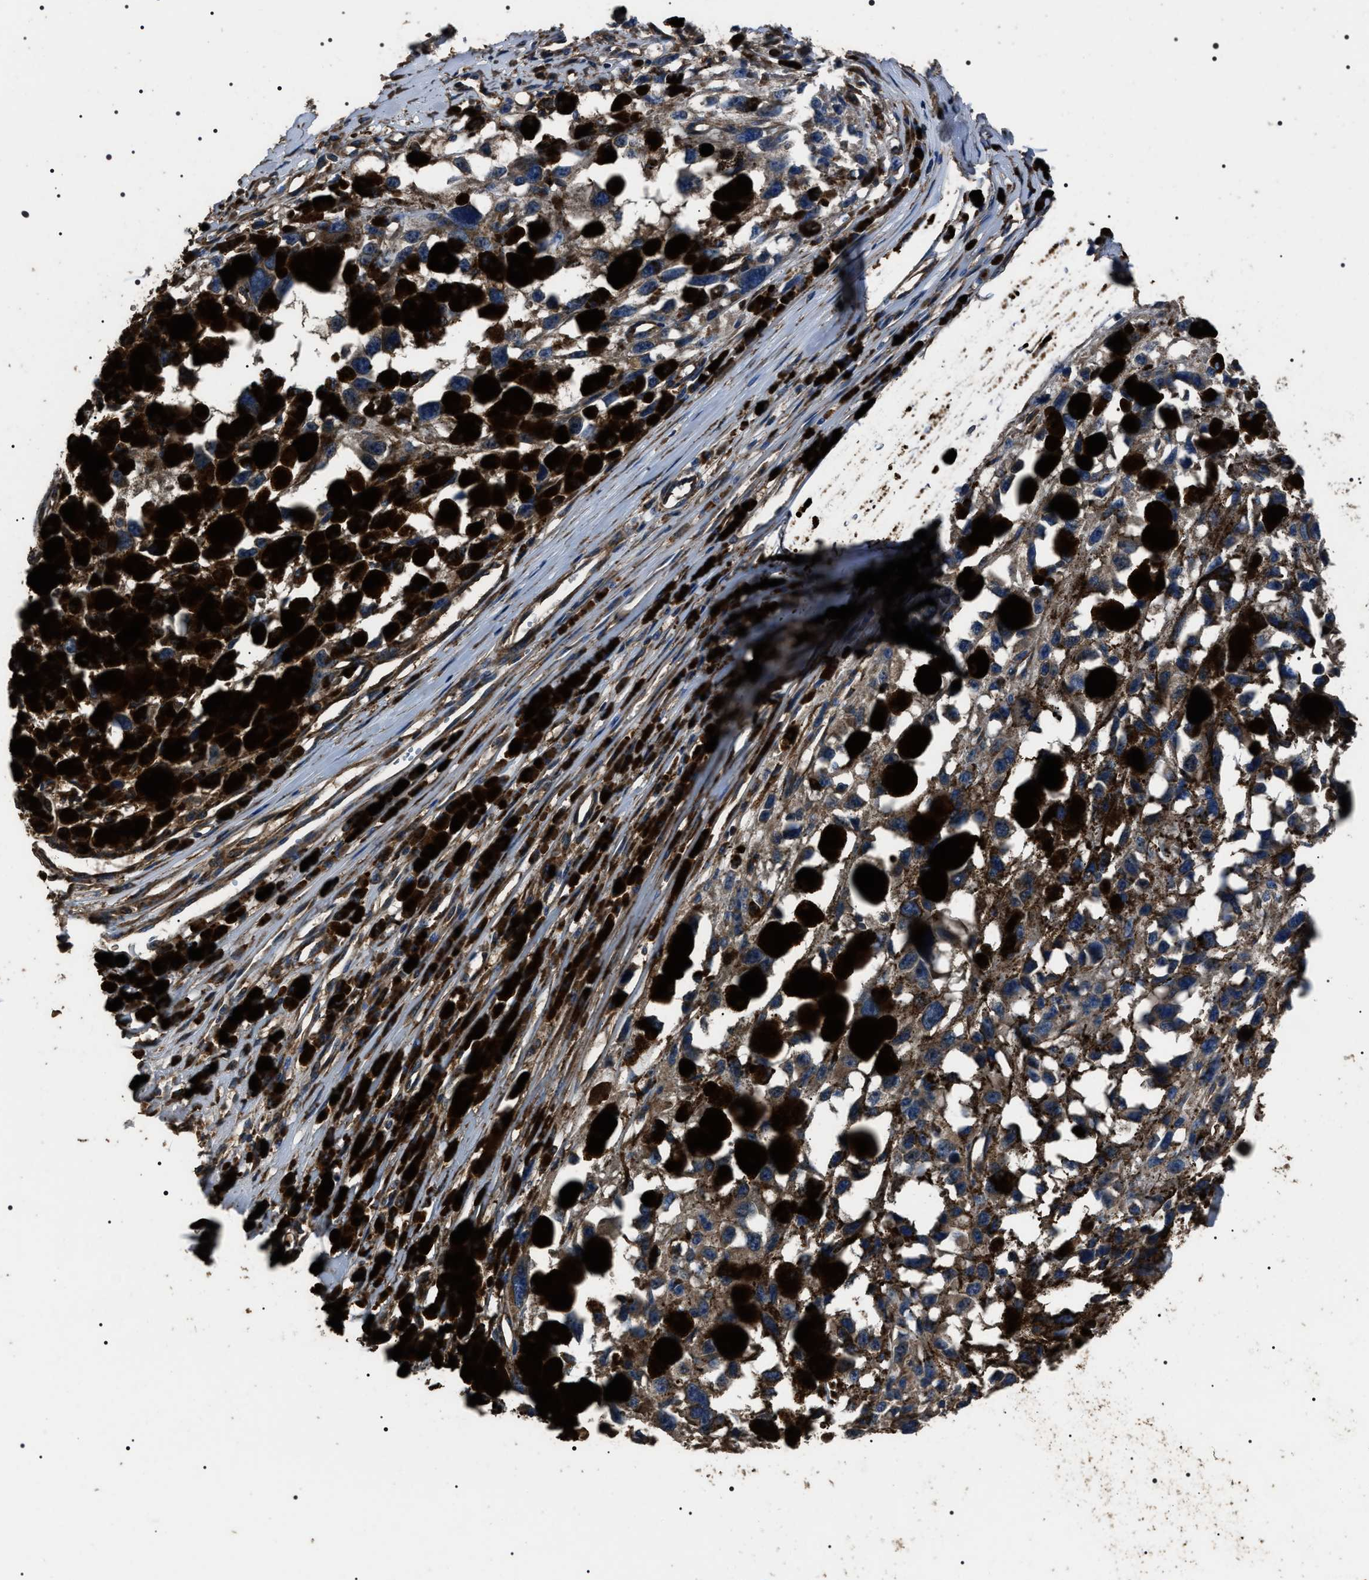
{"staining": {"intensity": "weak", "quantity": ">75%", "location": "cytoplasmic/membranous"}, "tissue": "melanoma", "cell_type": "Tumor cells", "image_type": "cancer", "snomed": [{"axis": "morphology", "description": "Malignant melanoma, Metastatic site"}, {"axis": "topography", "description": "Lymph node"}], "caption": "Protein expression analysis of malignant melanoma (metastatic site) shows weak cytoplasmic/membranous staining in approximately >75% of tumor cells. (Brightfield microscopy of DAB IHC at high magnification).", "gene": "HSCB", "patient": {"sex": "male", "age": 59}}